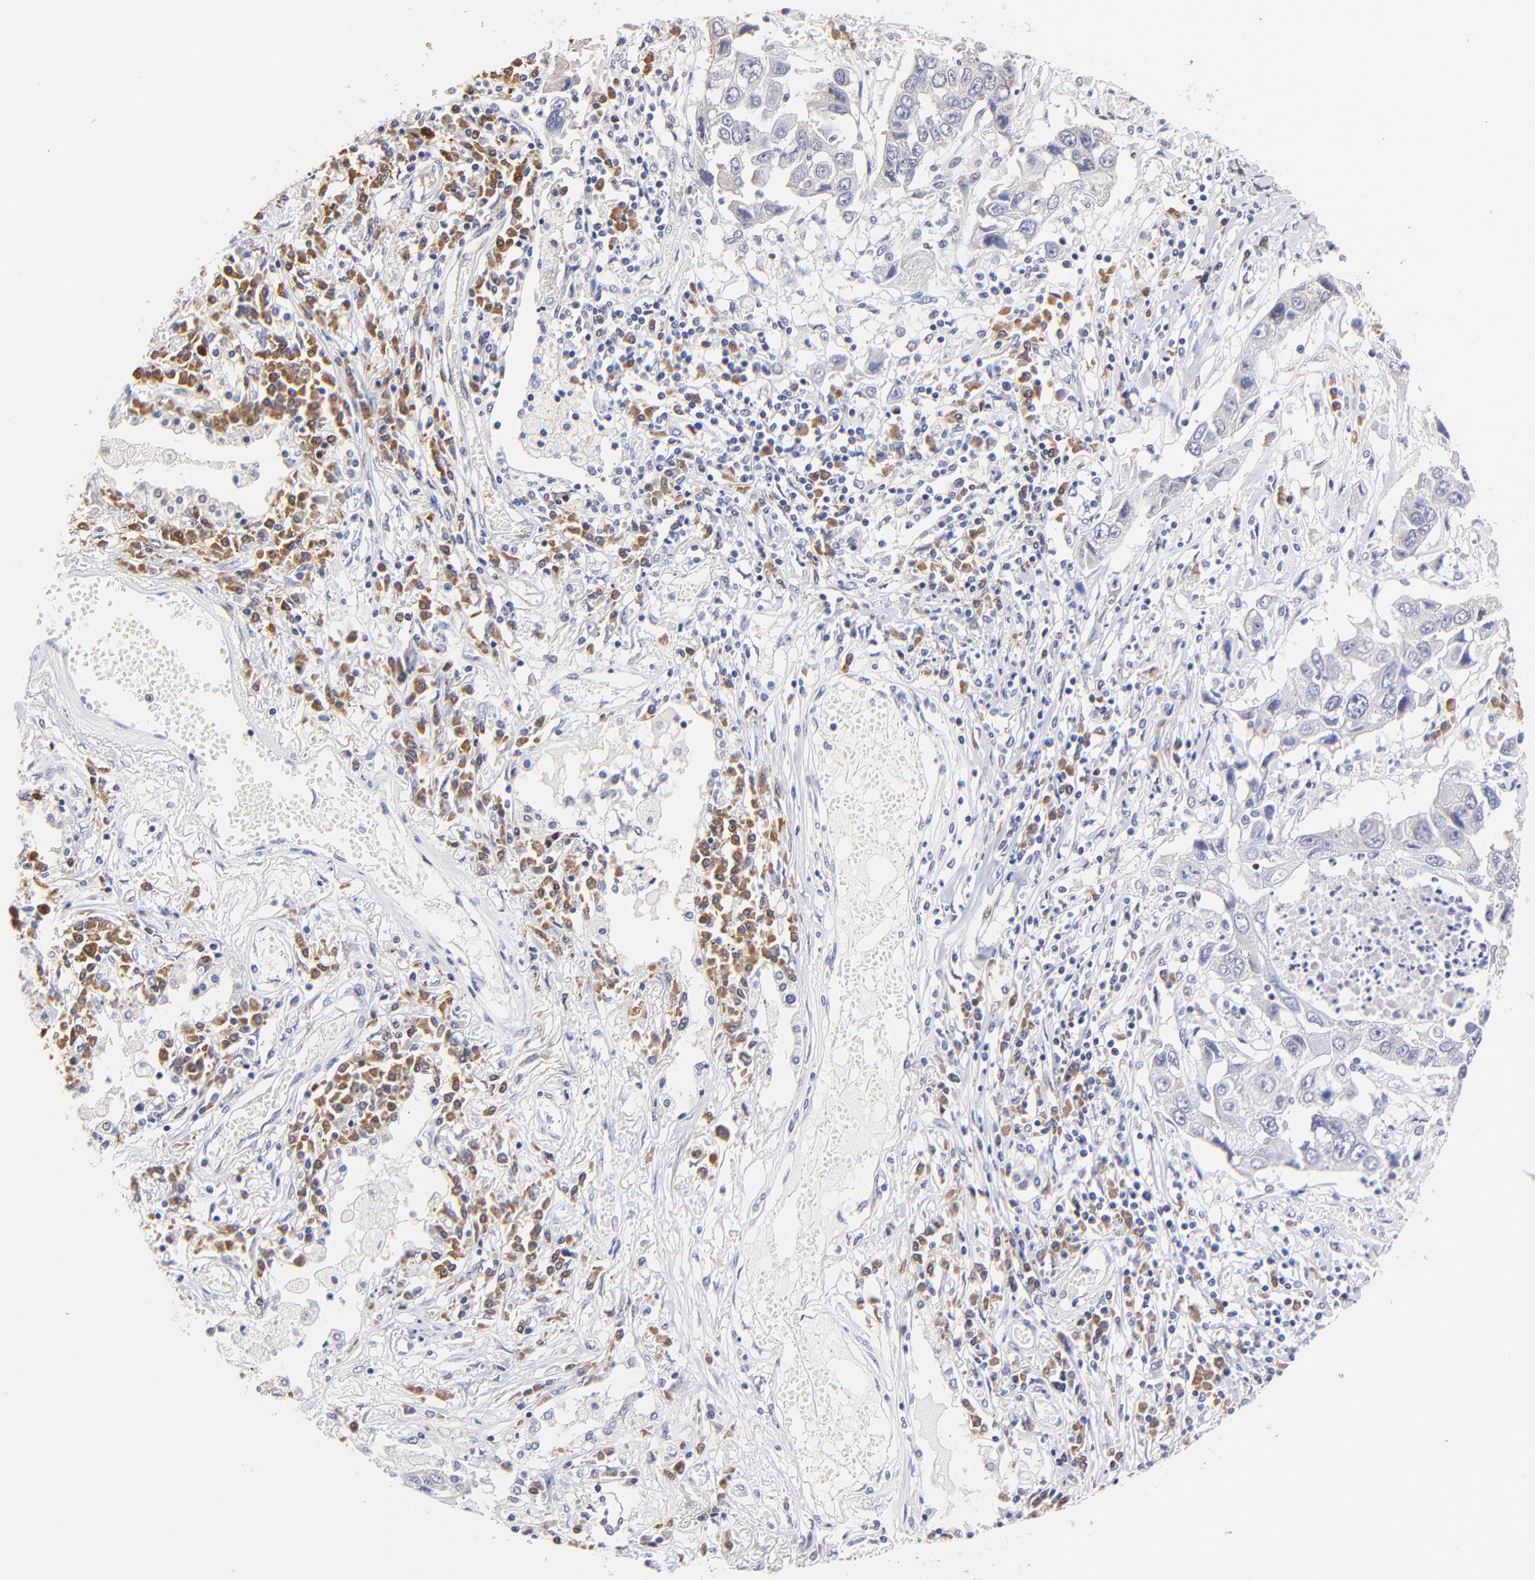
{"staining": {"intensity": "negative", "quantity": "none", "location": "none"}, "tissue": "lung cancer", "cell_type": "Tumor cells", "image_type": "cancer", "snomed": [{"axis": "morphology", "description": "Squamous cell carcinoma, NOS"}, {"axis": "topography", "description": "Lung"}], "caption": "High power microscopy image of an IHC photomicrograph of lung cancer, revealing no significant positivity in tumor cells. Nuclei are stained in blue.", "gene": "ZNF155", "patient": {"sex": "male", "age": 71}}